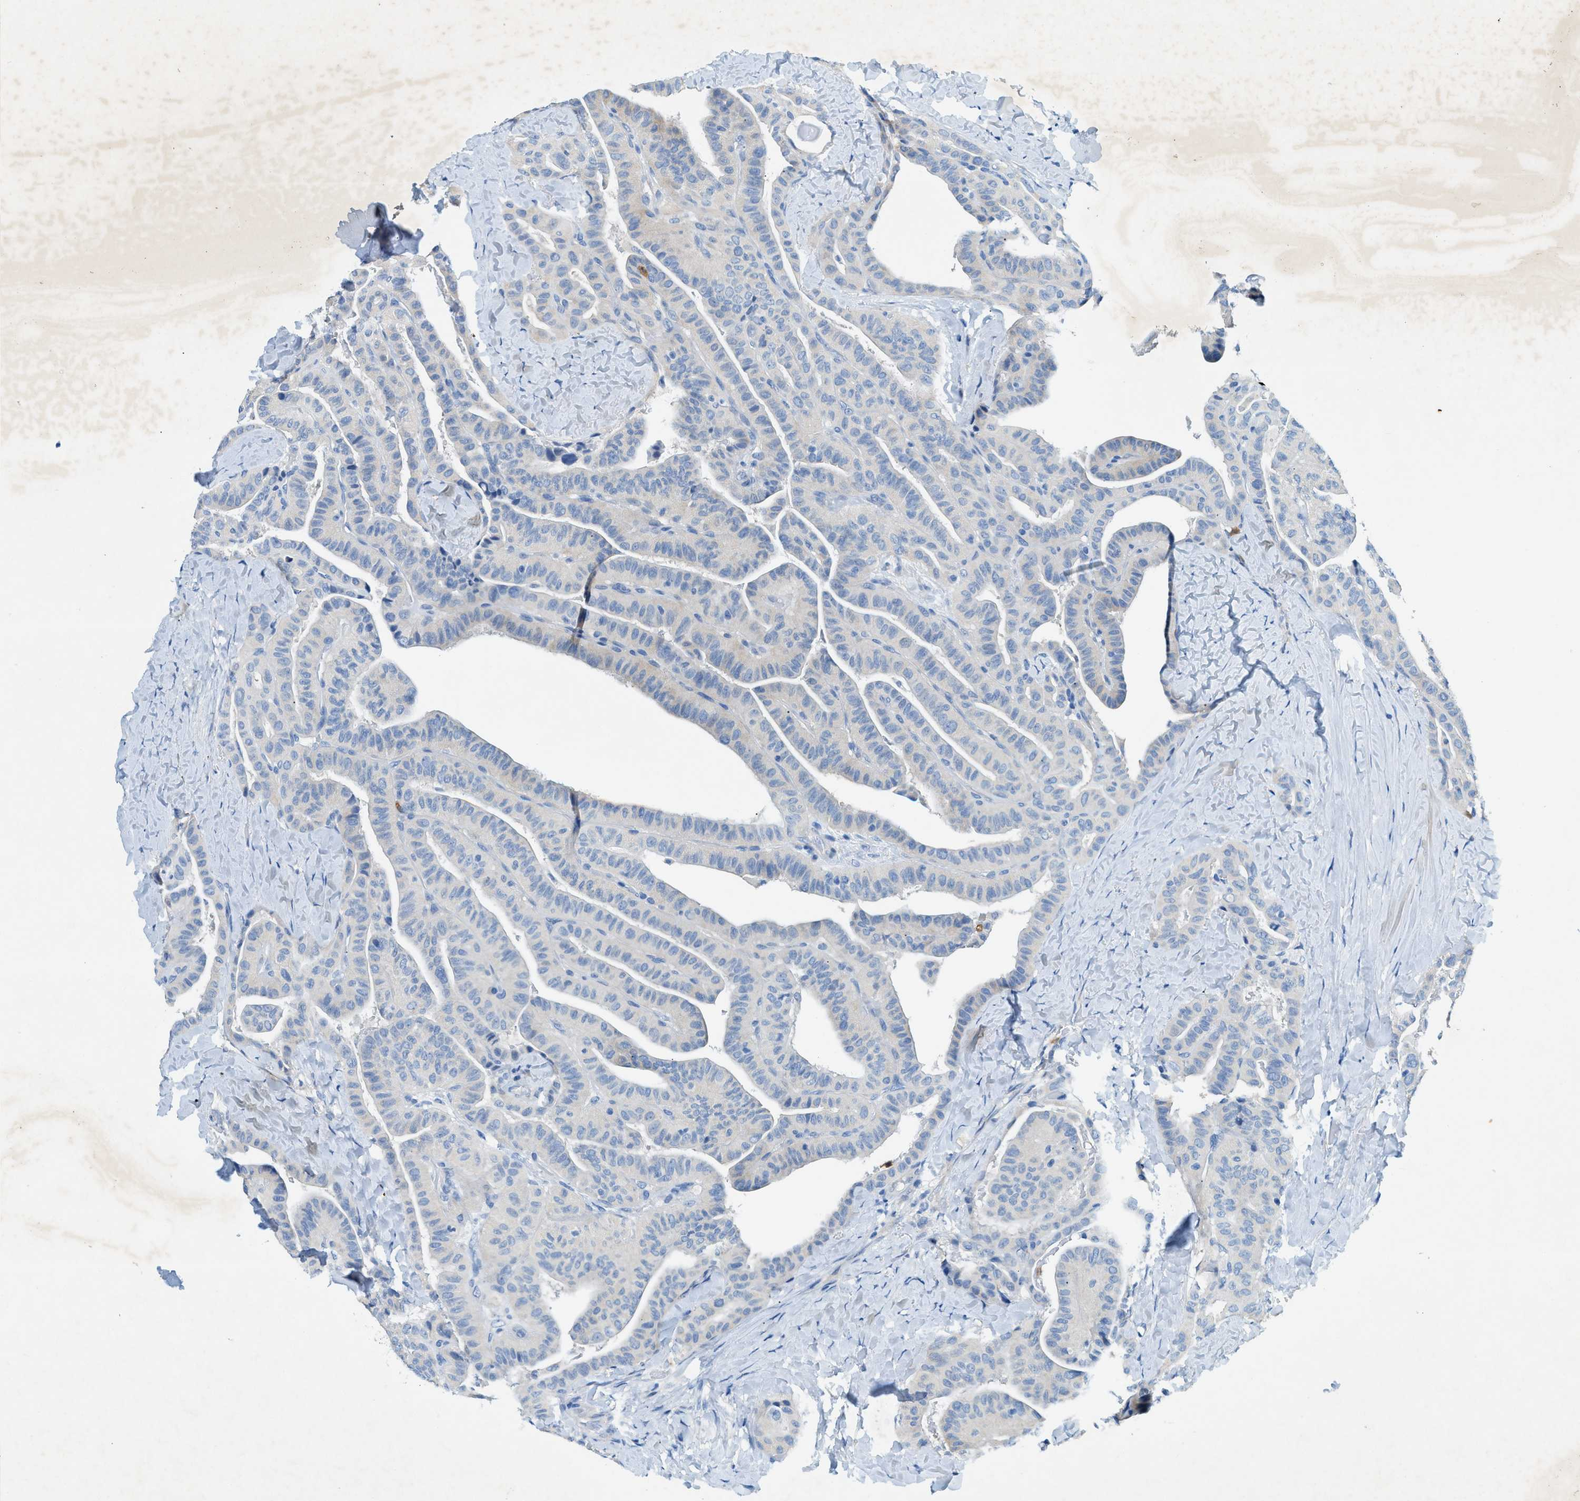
{"staining": {"intensity": "negative", "quantity": "none", "location": "none"}, "tissue": "thyroid cancer", "cell_type": "Tumor cells", "image_type": "cancer", "snomed": [{"axis": "morphology", "description": "Papillary adenocarcinoma, NOS"}, {"axis": "topography", "description": "Thyroid gland"}], "caption": "IHC of thyroid papillary adenocarcinoma displays no positivity in tumor cells.", "gene": "ZDHHC13", "patient": {"sex": "male", "age": 77}}